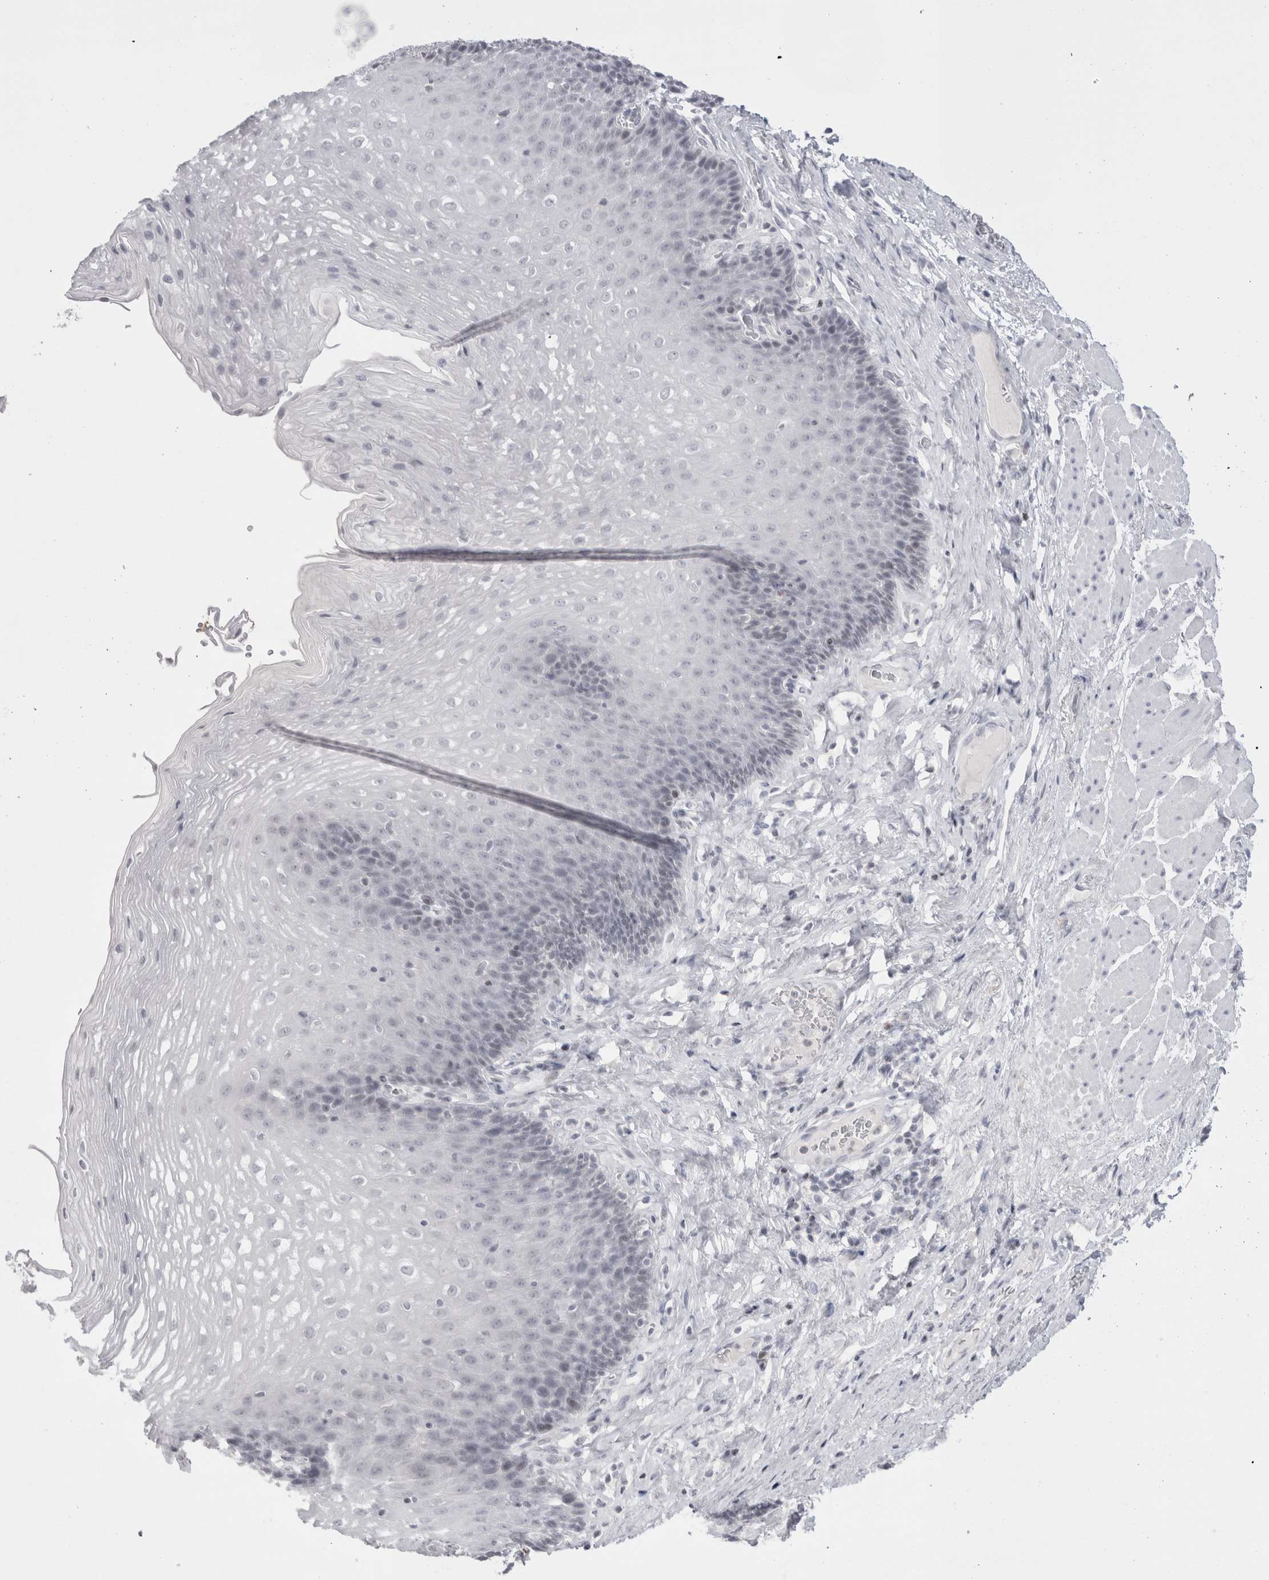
{"staining": {"intensity": "negative", "quantity": "none", "location": "none"}, "tissue": "esophagus", "cell_type": "Squamous epithelial cells", "image_type": "normal", "snomed": [{"axis": "morphology", "description": "Normal tissue, NOS"}, {"axis": "topography", "description": "Esophagus"}], "caption": "Squamous epithelial cells are negative for brown protein staining in unremarkable esophagus. Brightfield microscopy of IHC stained with DAB (3,3'-diaminobenzidine) (brown) and hematoxylin (blue), captured at high magnification.", "gene": "FNDC8", "patient": {"sex": "female", "age": 66}}